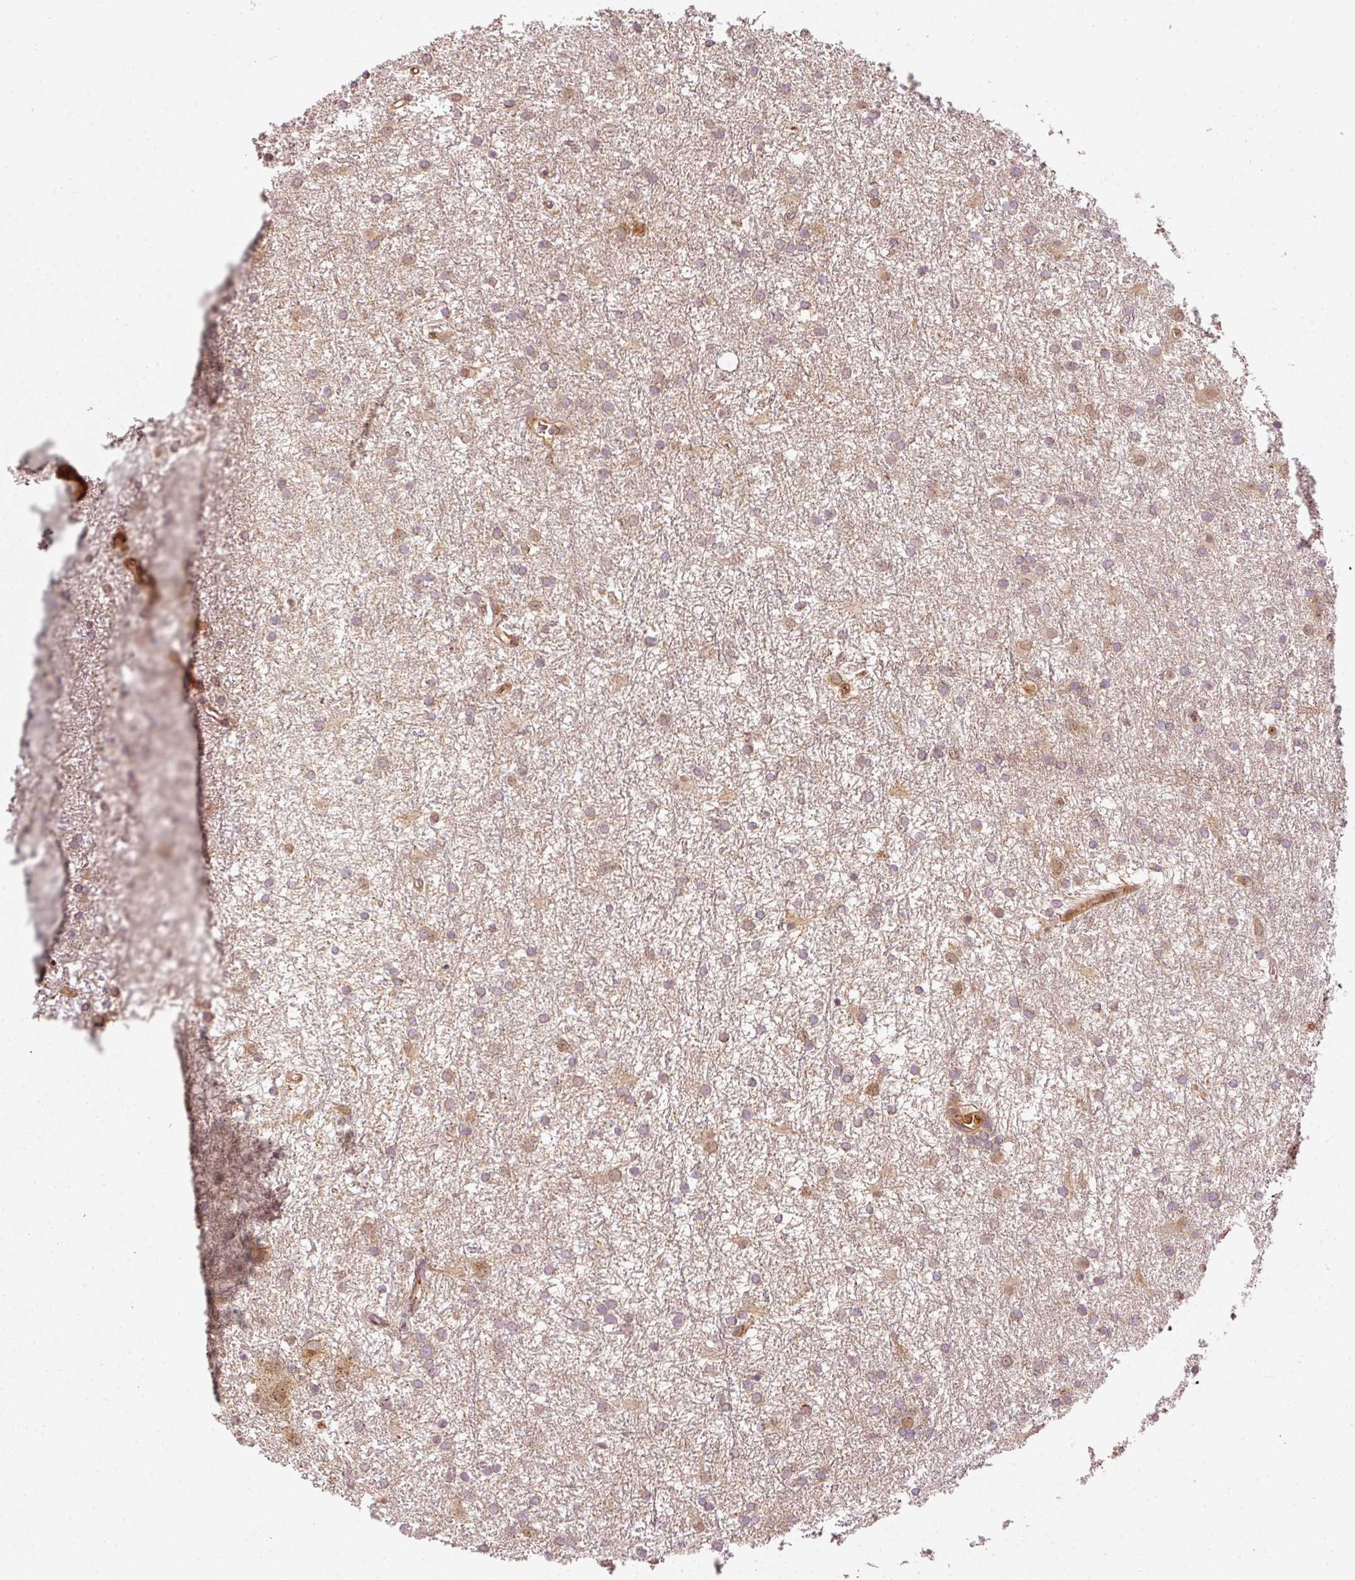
{"staining": {"intensity": "weak", "quantity": "<25%", "location": "cytoplasmic/membranous"}, "tissue": "glioma", "cell_type": "Tumor cells", "image_type": "cancer", "snomed": [{"axis": "morphology", "description": "Glioma, malignant, High grade"}, {"axis": "topography", "description": "Brain"}], "caption": "Immunohistochemistry image of glioma stained for a protein (brown), which reveals no staining in tumor cells. (DAB (3,3'-diaminobenzidine) immunohistochemistry, high magnification).", "gene": "SERPING1", "patient": {"sex": "female", "age": 50}}